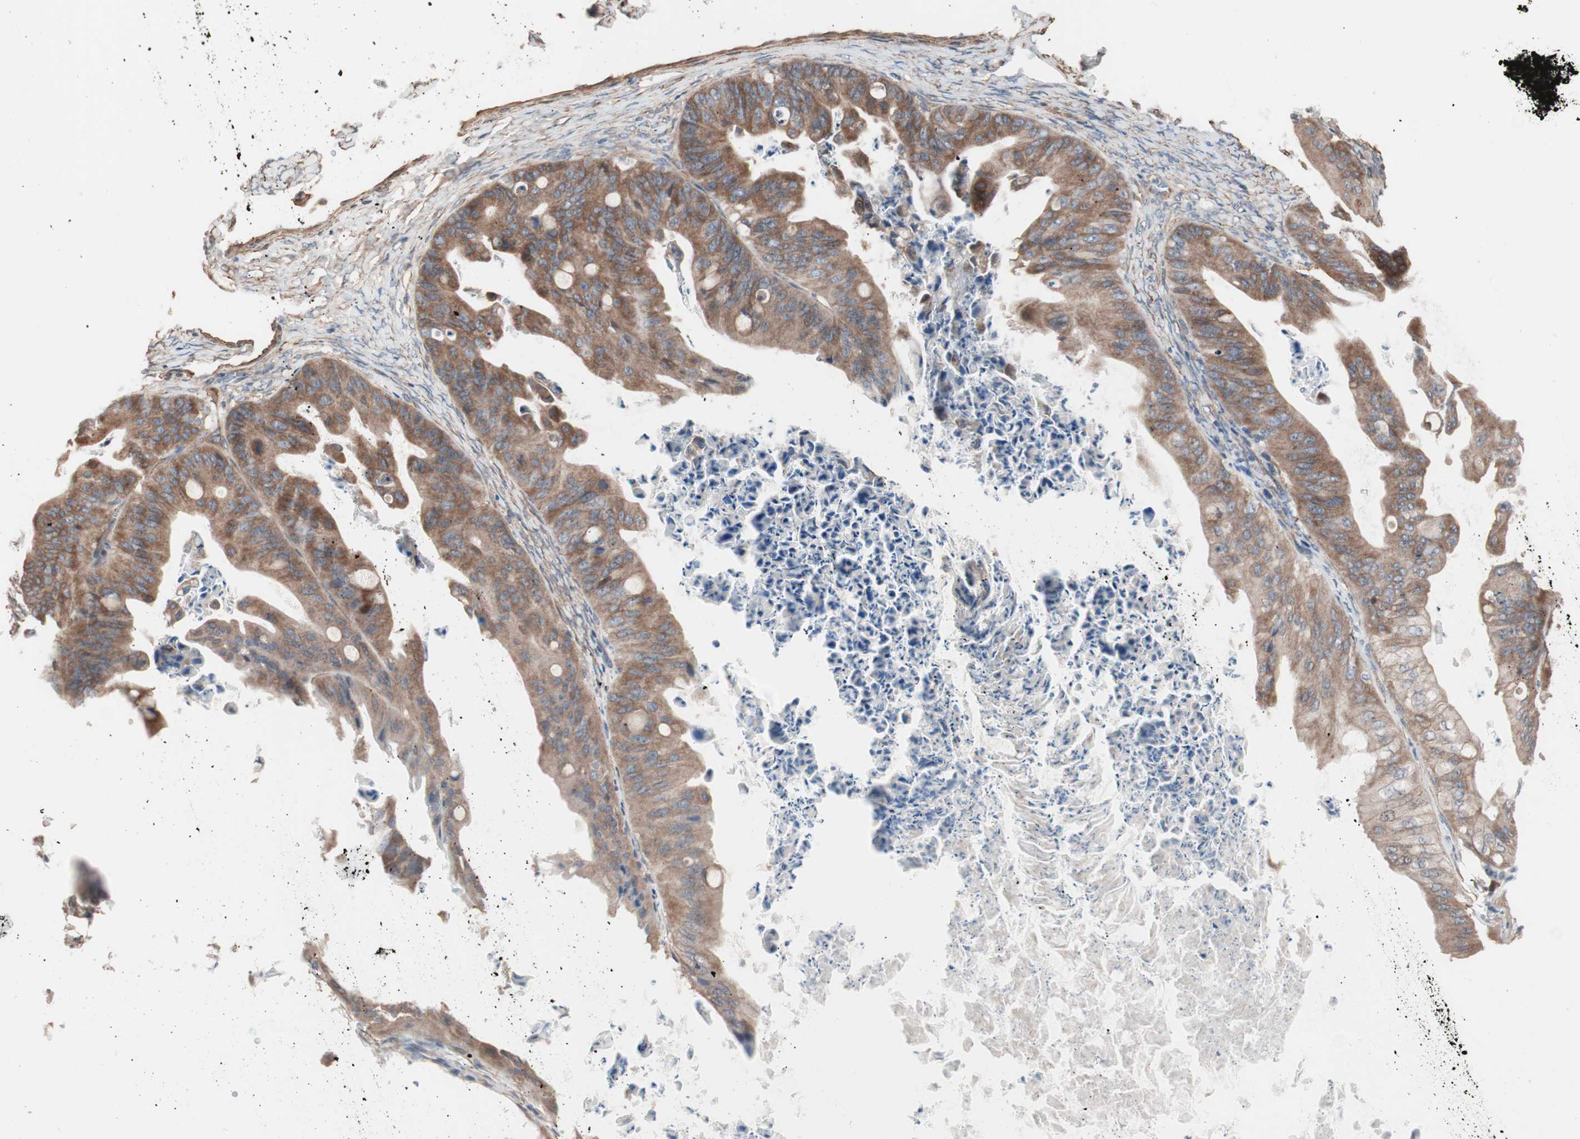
{"staining": {"intensity": "moderate", "quantity": ">75%", "location": "cytoplasmic/membranous"}, "tissue": "ovarian cancer", "cell_type": "Tumor cells", "image_type": "cancer", "snomed": [{"axis": "morphology", "description": "Cystadenocarcinoma, mucinous, NOS"}, {"axis": "topography", "description": "Ovary"}], "caption": "A brown stain highlights moderate cytoplasmic/membranous positivity of a protein in human ovarian mucinous cystadenocarcinoma tumor cells.", "gene": "ALG5", "patient": {"sex": "female", "age": 37}}